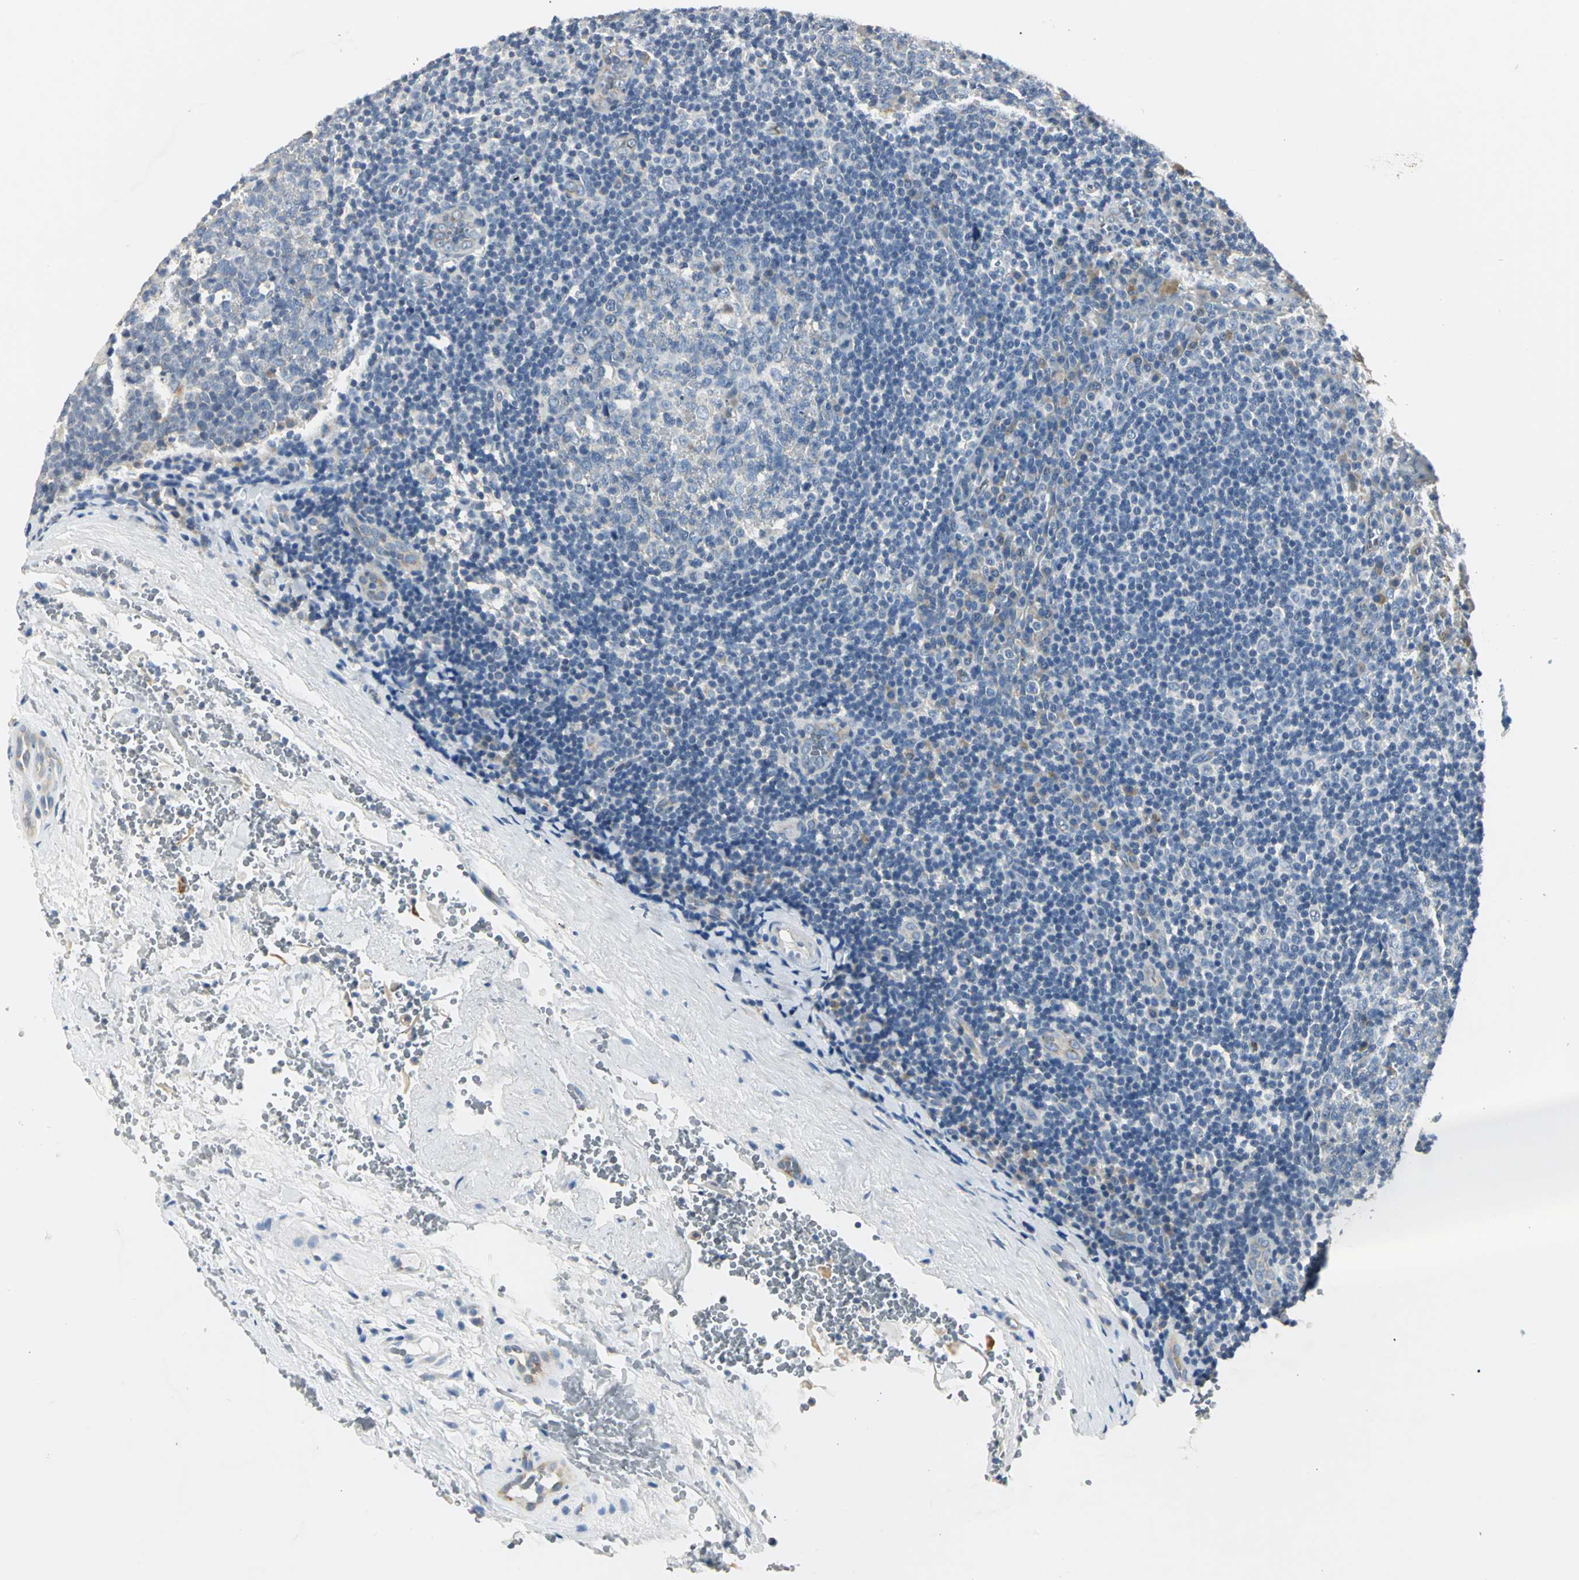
{"staining": {"intensity": "weak", "quantity": "<25%", "location": "cytoplasmic/membranous"}, "tissue": "tonsil", "cell_type": "Germinal center cells", "image_type": "normal", "snomed": [{"axis": "morphology", "description": "Normal tissue, NOS"}, {"axis": "topography", "description": "Tonsil"}], "caption": "The image shows no staining of germinal center cells in benign tonsil. (Brightfield microscopy of DAB (3,3'-diaminobenzidine) immunohistochemistry (IHC) at high magnification).", "gene": "B3GNT2", "patient": {"sex": "male", "age": 31}}